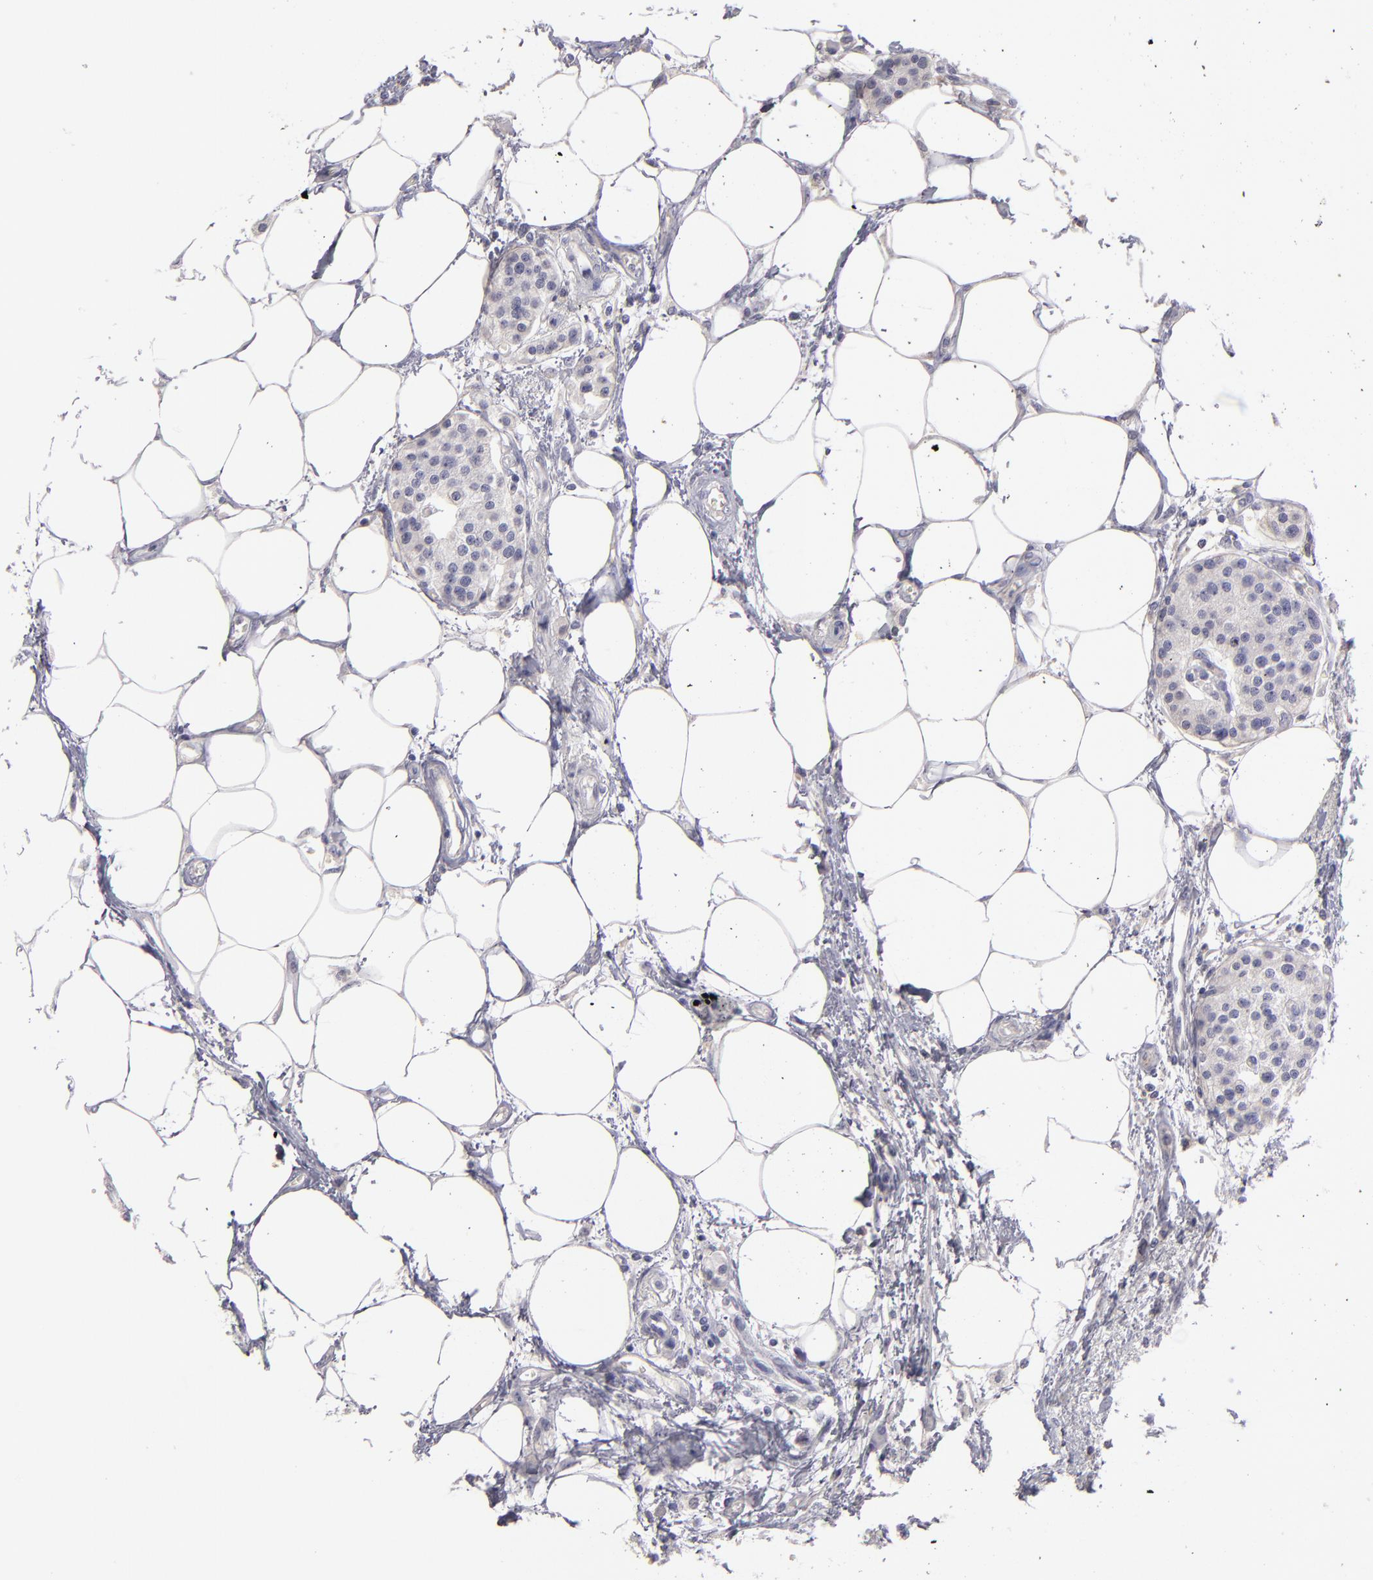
{"staining": {"intensity": "negative", "quantity": "none", "location": "none"}, "tissue": "pancreas", "cell_type": "Exocrine glandular cells", "image_type": "normal", "snomed": [{"axis": "morphology", "description": "Normal tissue, NOS"}, {"axis": "topography", "description": "Pancreas"}, {"axis": "topography", "description": "Duodenum"}], "caption": "A photomicrograph of pancreas stained for a protein displays no brown staining in exocrine glandular cells. The staining was performed using DAB to visualize the protein expression in brown, while the nuclei were stained in blue with hematoxylin (Magnification: 20x).", "gene": "ABCC4", "patient": {"sex": "male", "age": 79}}